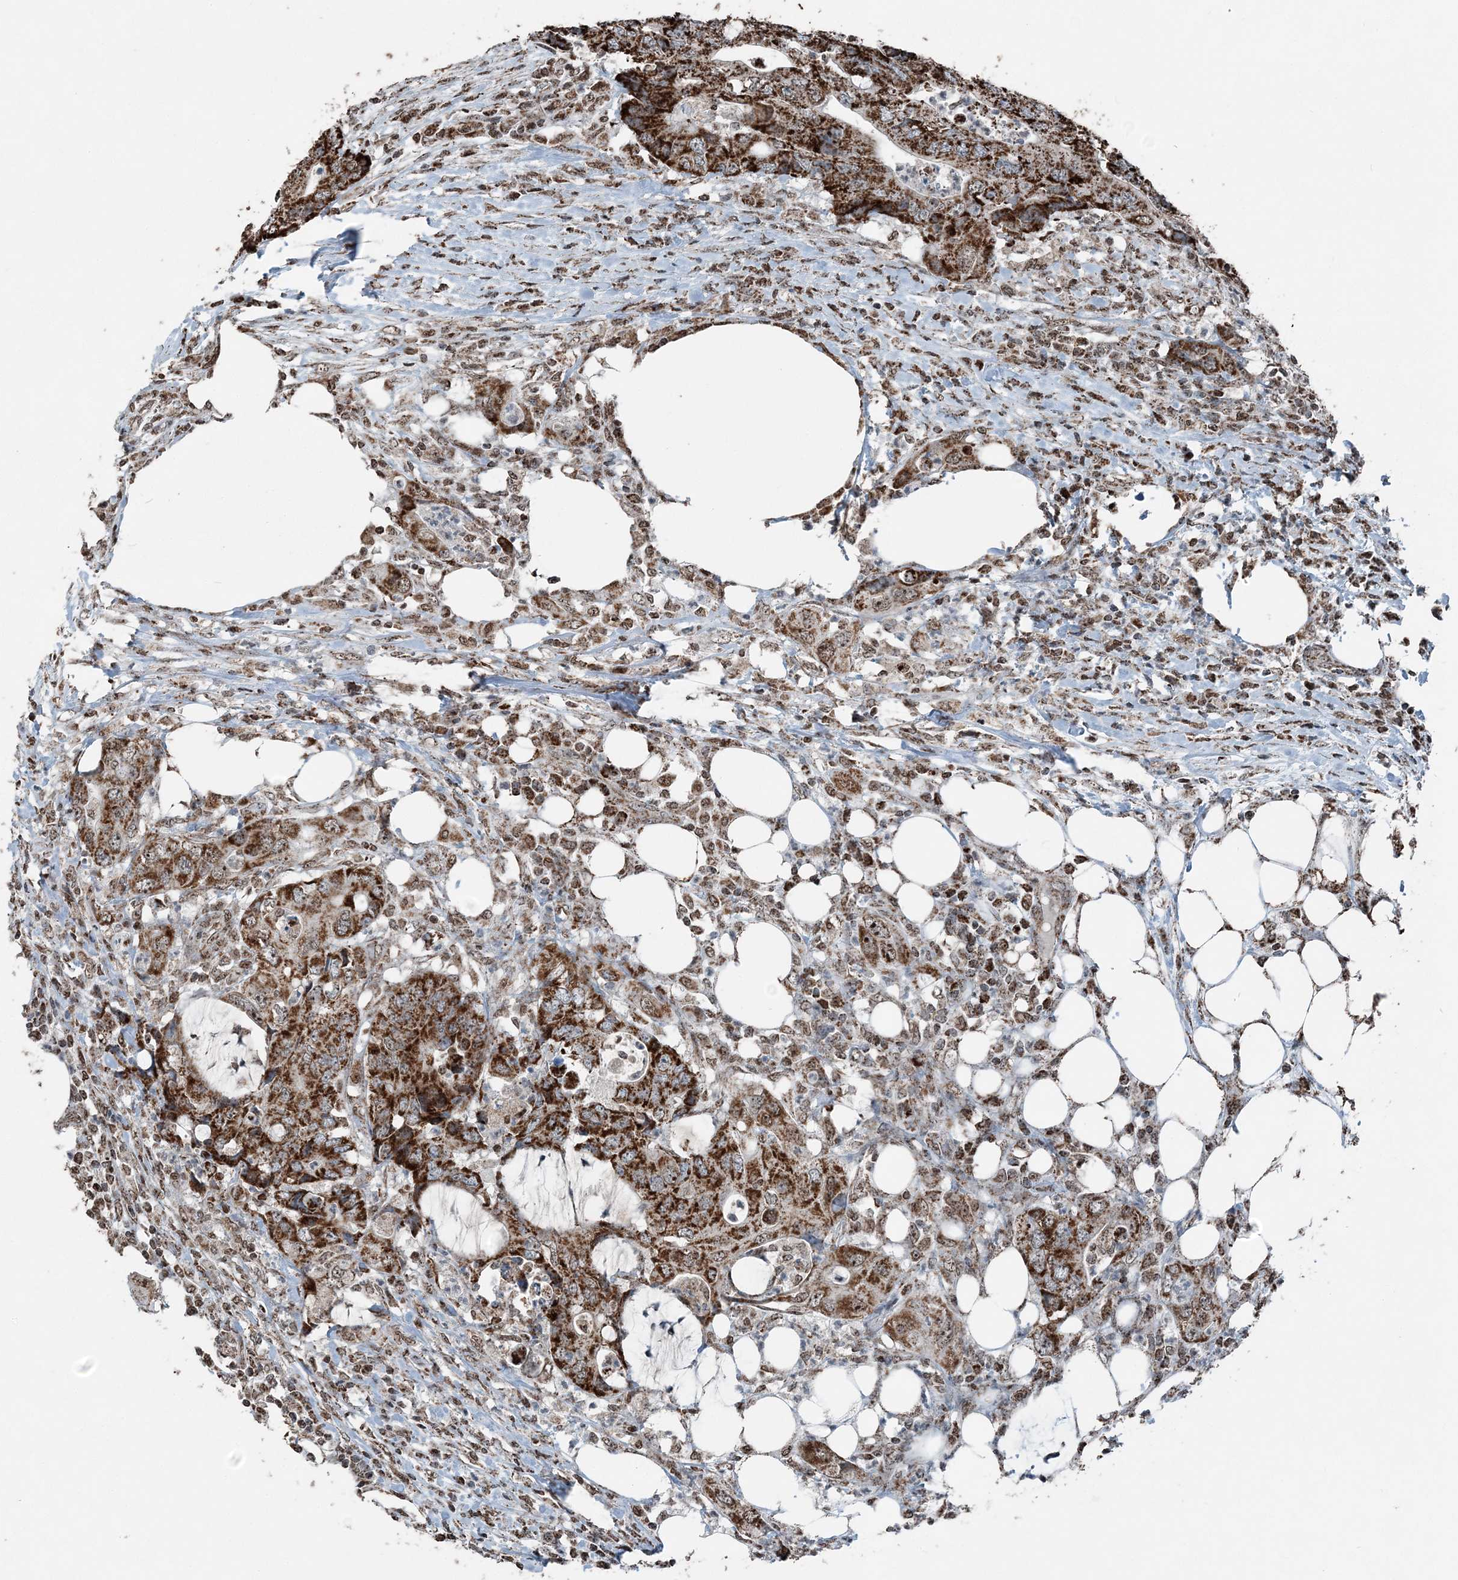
{"staining": {"intensity": "strong", "quantity": ">75%", "location": "cytoplasmic/membranous"}, "tissue": "colorectal cancer", "cell_type": "Tumor cells", "image_type": "cancer", "snomed": [{"axis": "morphology", "description": "Adenocarcinoma, NOS"}, {"axis": "topography", "description": "Colon"}], "caption": "Tumor cells reveal high levels of strong cytoplasmic/membranous positivity in about >75% of cells in colorectal adenocarcinoma.", "gene": "SUCLG1", "patient": {"sex": "male", "age": 71}}